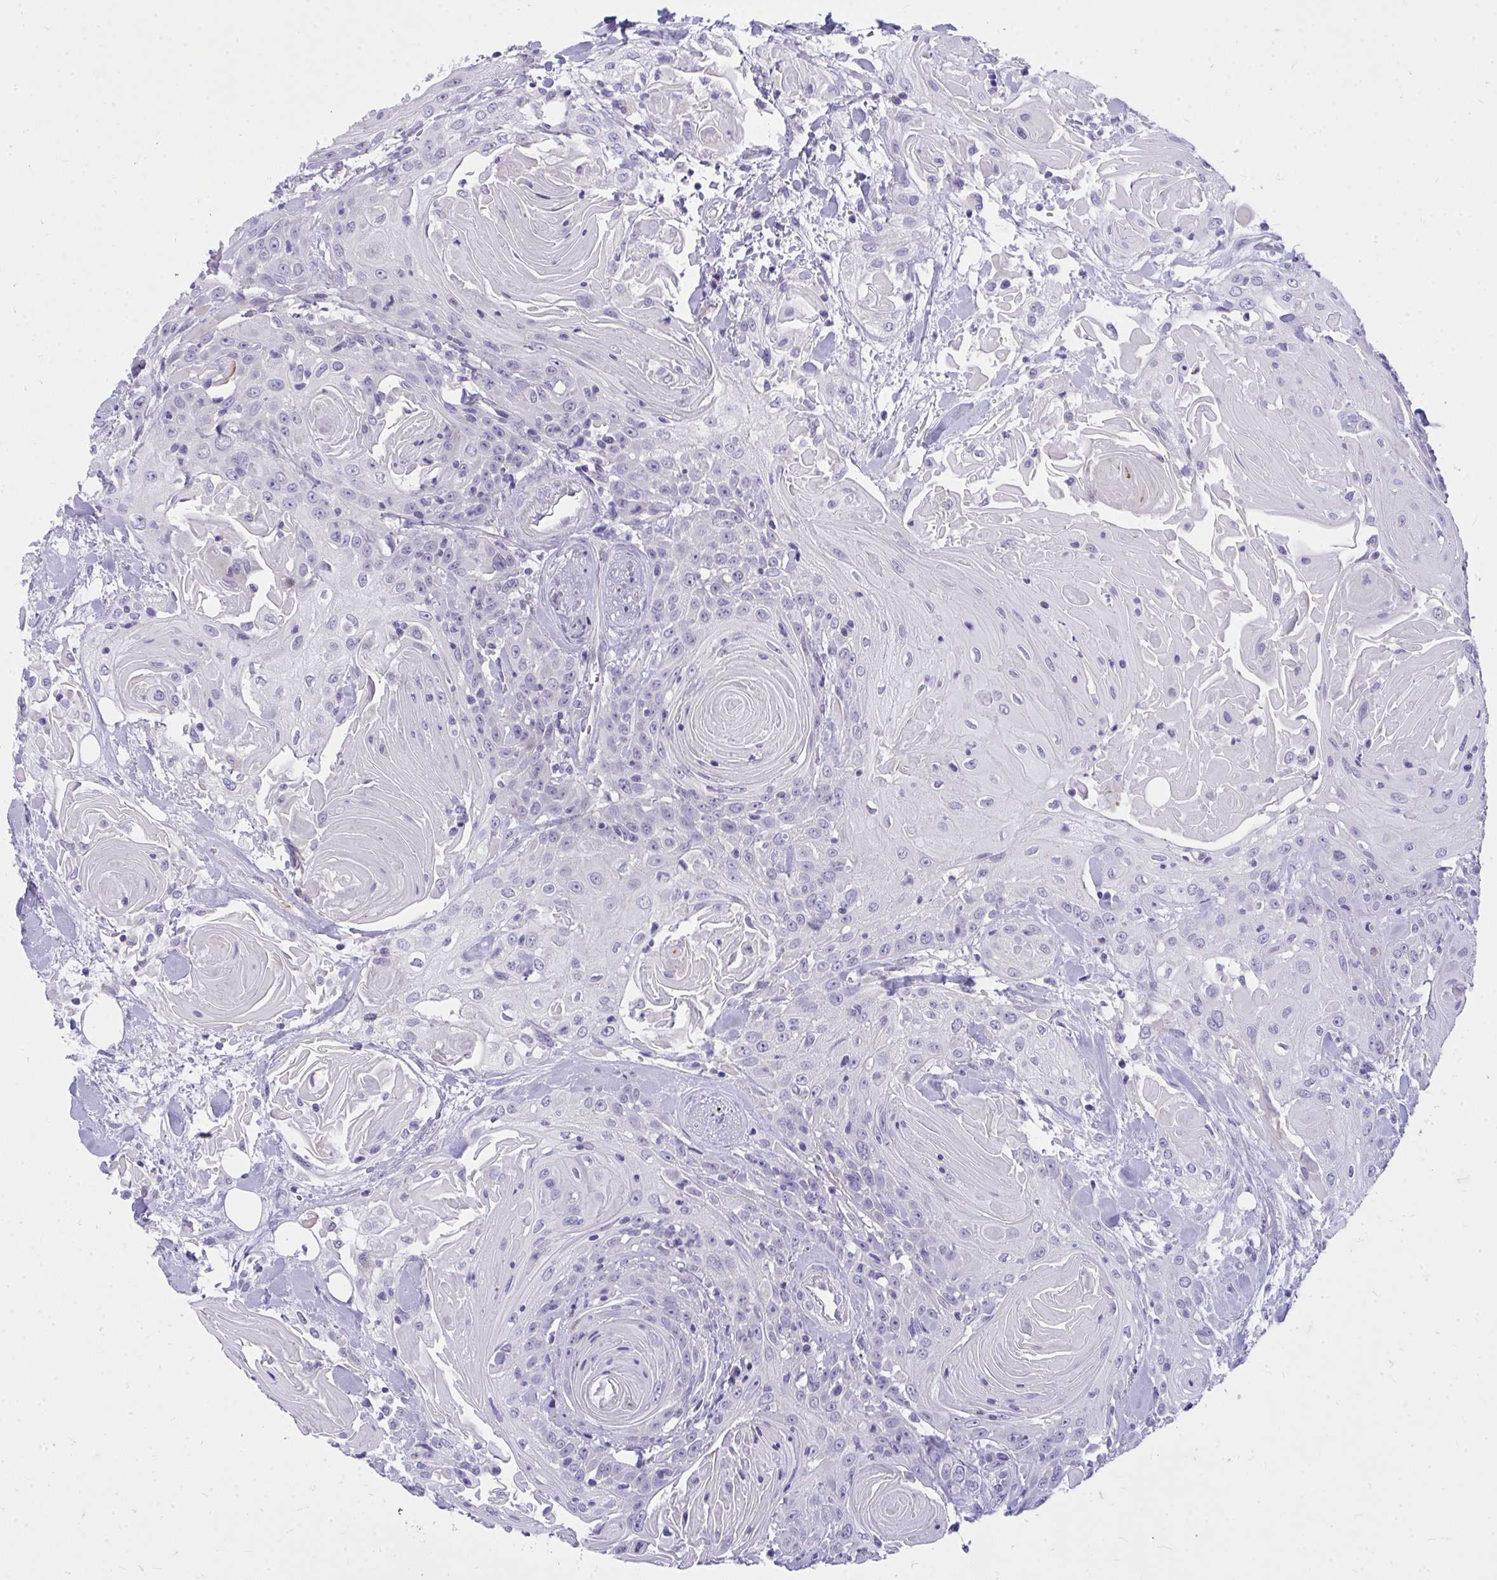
{"staining": {"intensity": "negative", "quantity": "none", "location": "none"}, "tissue": "head and neck cancer", "cell_type": "Tumor cells", "image_type": "cancer", "snomed": [{"axis": "morphology", "description": "Squamous cell carcinoma, NOS"}, {"axis": "topography", "description": "Head-Neck"}], "caption": "Immunohistochemical staining of head and neck squamous cell carcinoma shows no significant staining in tumor cells. (DAB IHC with hematoxylin counter stain).", "gene": "TSBP1", "patient": {"sex": "female", "age": 84}}